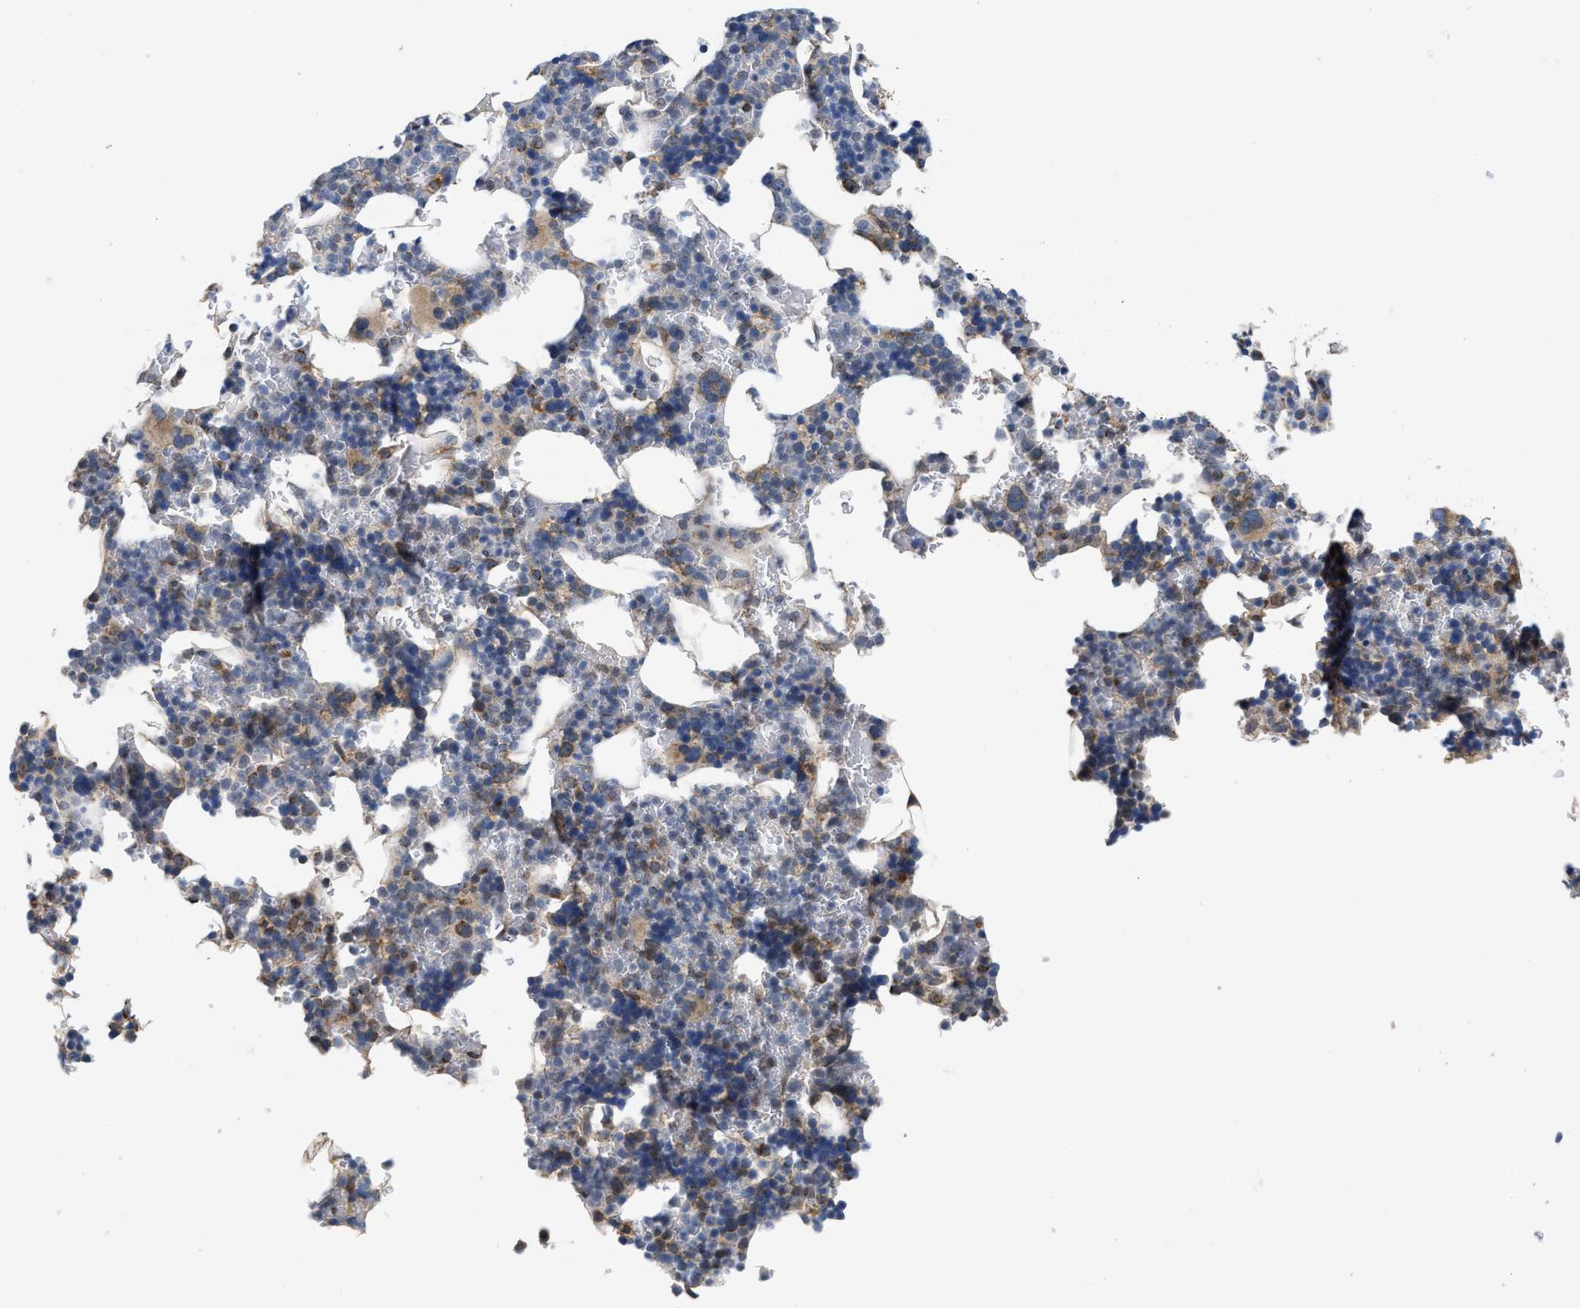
{"staining": {"intensity": "moderate", "quantity": "25%-75%", "location": "cytoplasmic/membranous"}, "tissue": "bone marrow", "cell_type": "Hematopoietic cells", "image_type": "normal", "snomed": [{"axis": "morphology", "description": "Normal tissue, NOS"}, {"axis": "topography", "description": "Bone marrow"}], "caption": "IHC photomicrograph of normal bone marrow: bone marrow stained using immunohistochemistry demonstrates medium levels of moderate protein expression localized specifically in the cytoplasmic/membranous of hematopoietic cells, appearing as a cytoplasmic/membranous brown color.", "gene": "EOGT", "patient": {"sex": "female", "age": 81}}